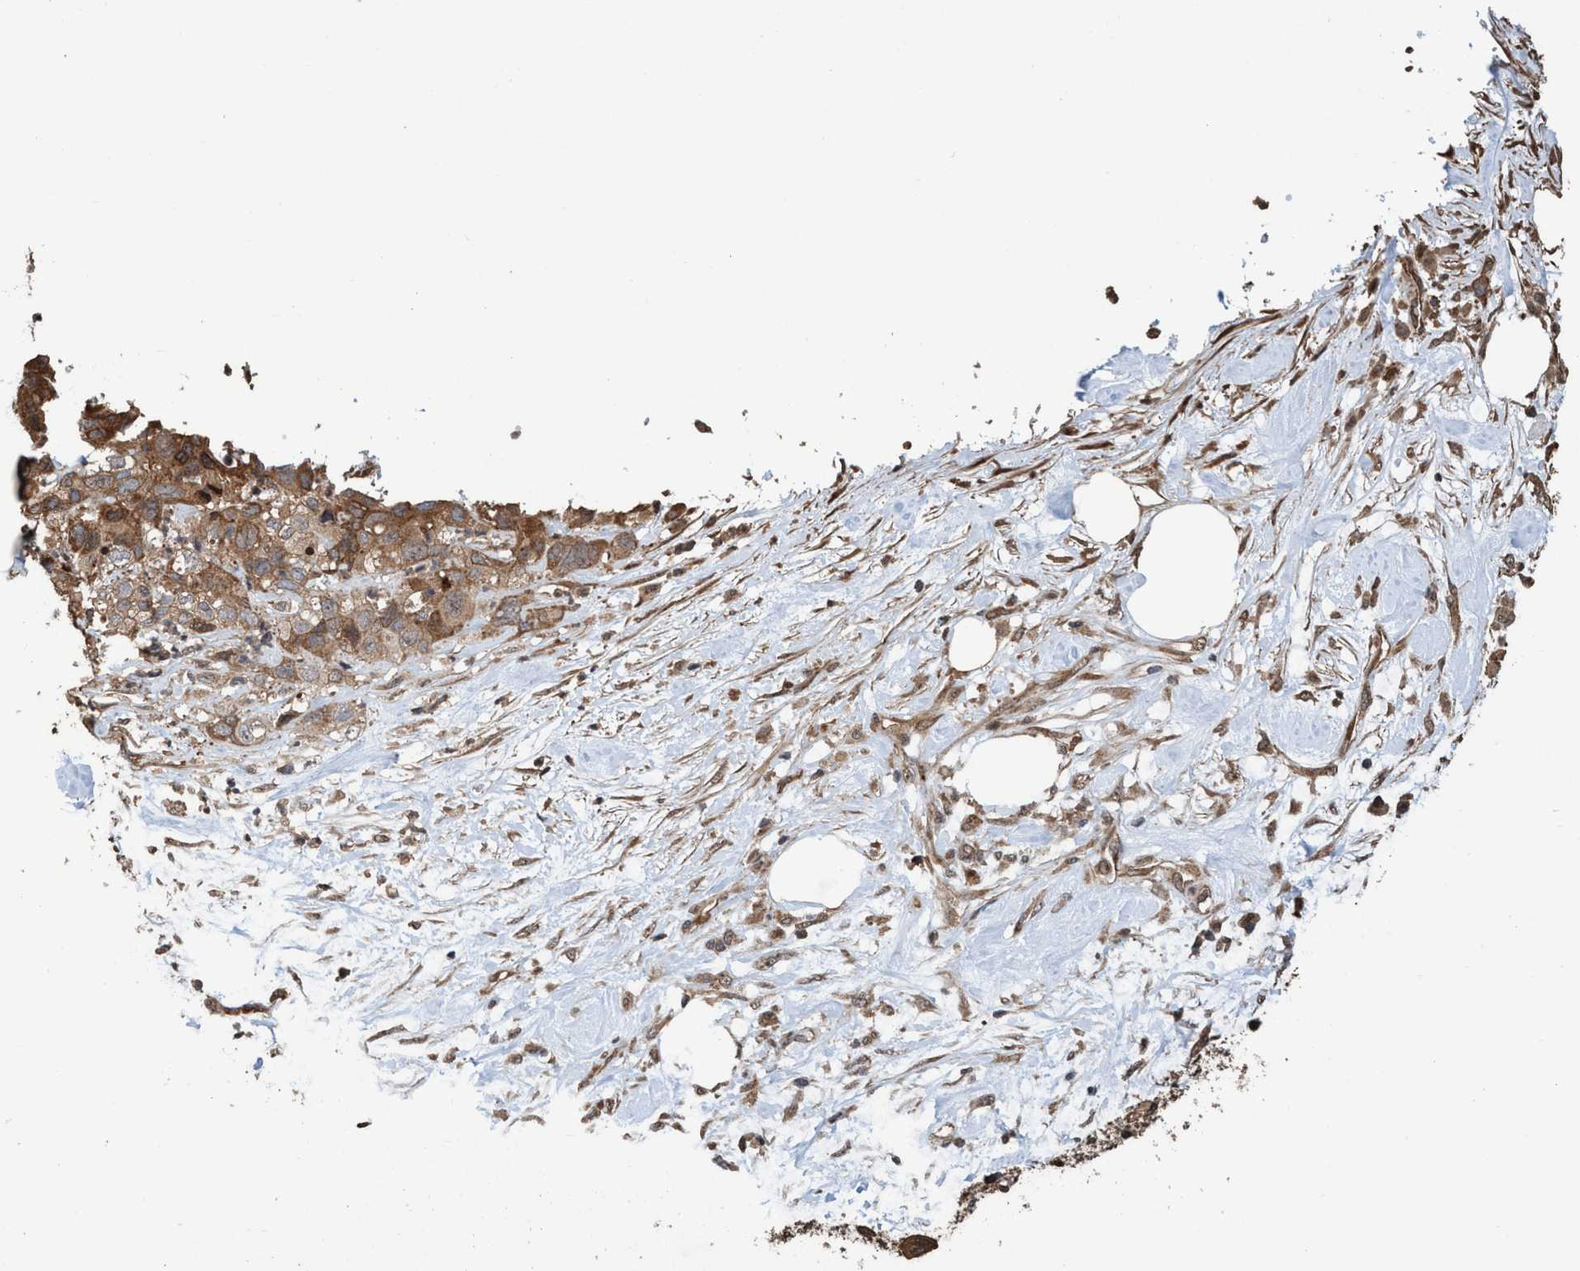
{"staining": {"intensity": "moderate", "quantity": ">75%", "location": "cytoplasmic/membranous"}, "tissue": "pancreatic cancer", "cell_type": "Tumor cells", "image_type": "cancer", "snomed": [{"axis": "morphology", "description": "Adenocarcinoma, NOS"}, {"axis": "topography", "description": "Pancreas"}], "caption": "Tumor cells reveal medium levels of moderate cytoplasmic/membranous staining in about >75% of cells in human pancreatic cancer. (DAB IHC with brightfield microscopy, high magnification).", "gene": "TRPC7", "patient": {"sex": "female", "age": 71}}